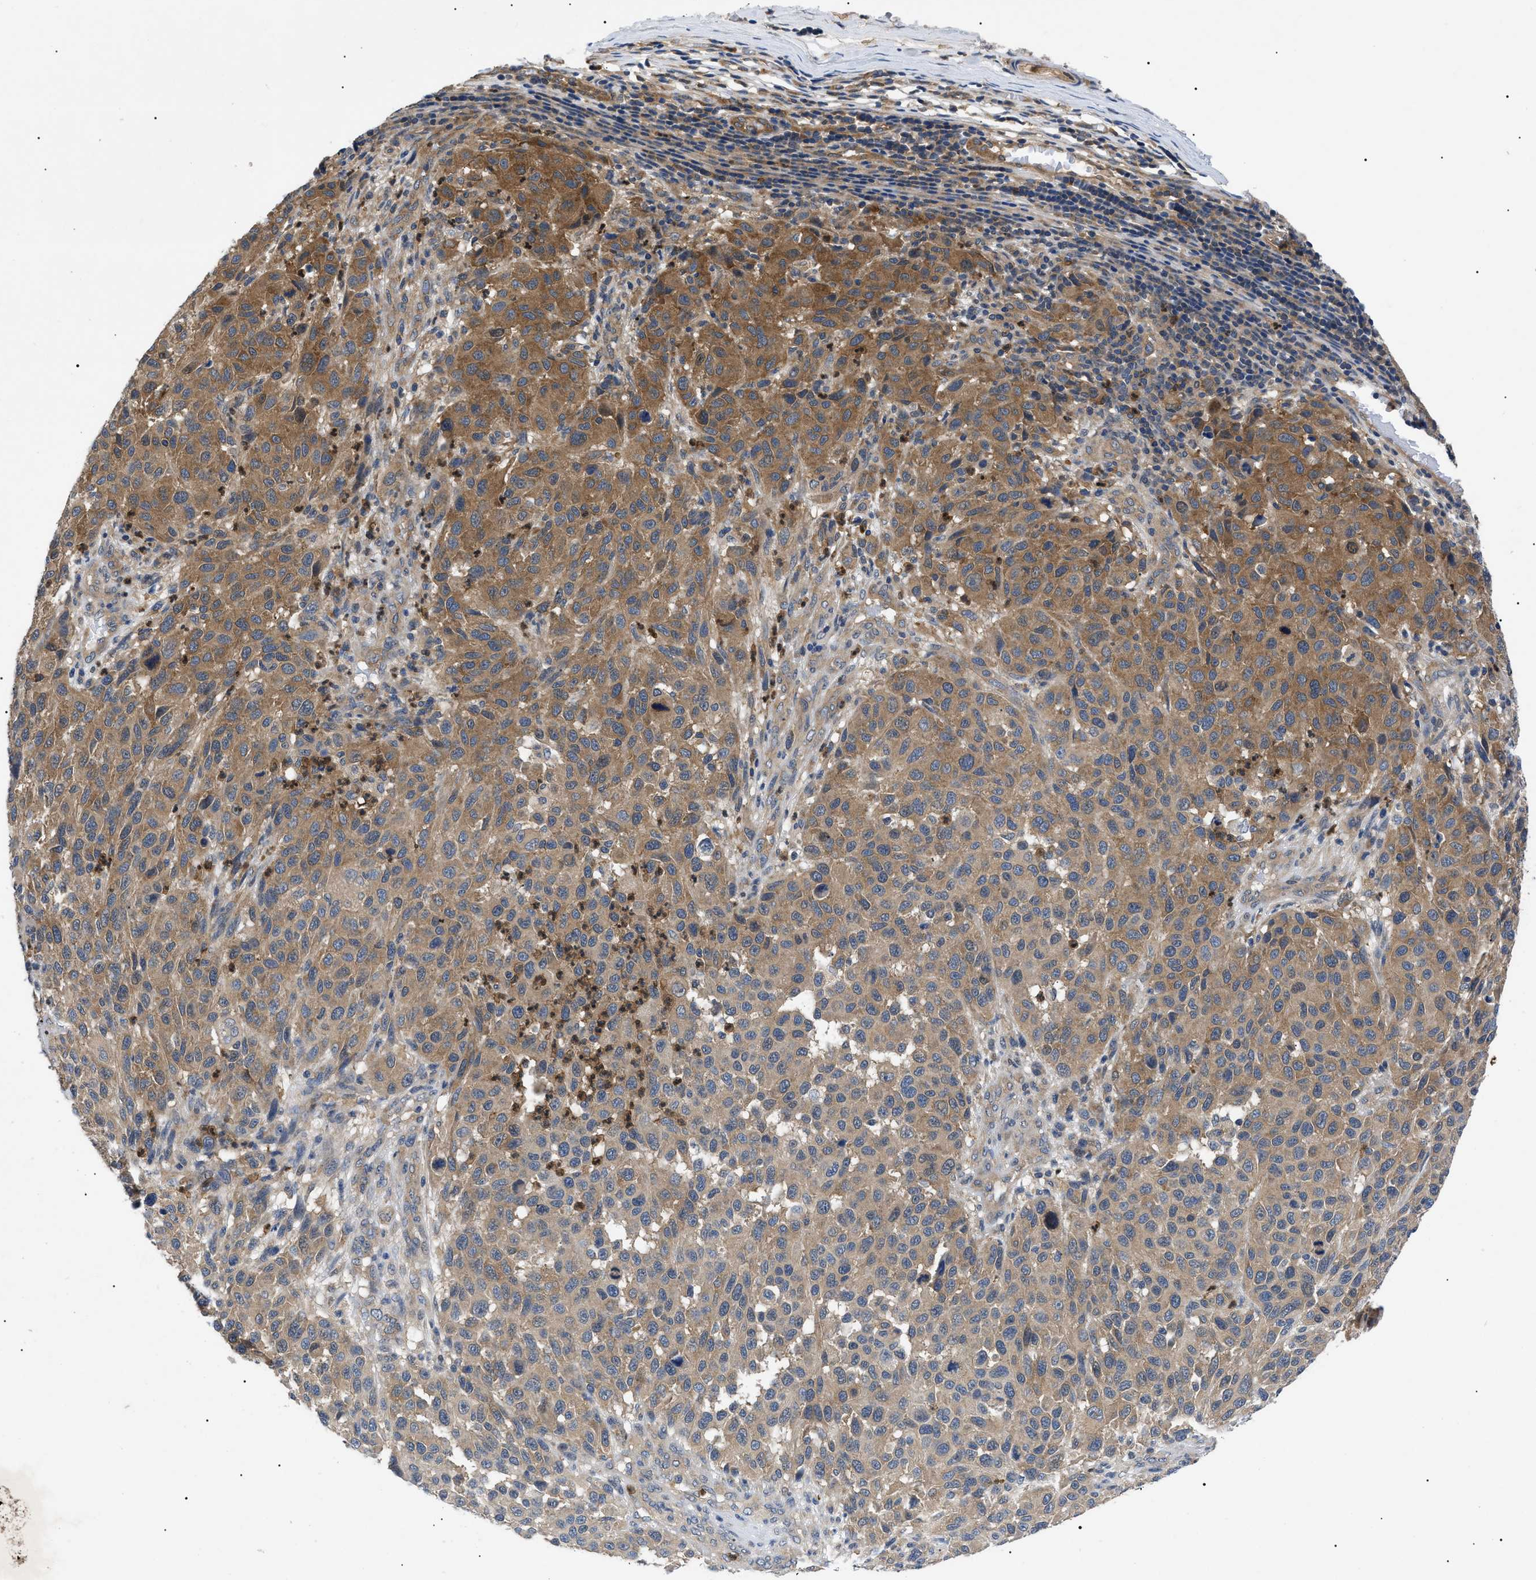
{"staining": {"intensity": "moderate", "quantity": ">75%", "location": "cytoplasmic/membranous"}, "tissue": "melanoma", "cell_type": "Tumor cells", "image_type": "cancer", "snomed": [{"axis": "morphology", "description": "Malignant melanoma, Metastatic site"}, {"axis": "topography", "description": "Lymph node"}], "caption": "Protein expression analysis of malignant melanoma (metastatic site) shows moderate cytoplasmic/membranous staining in approximately >75% of tumor cells.", "gene": "RIPK1", "patient": {"sex": "male", "age": 61}}